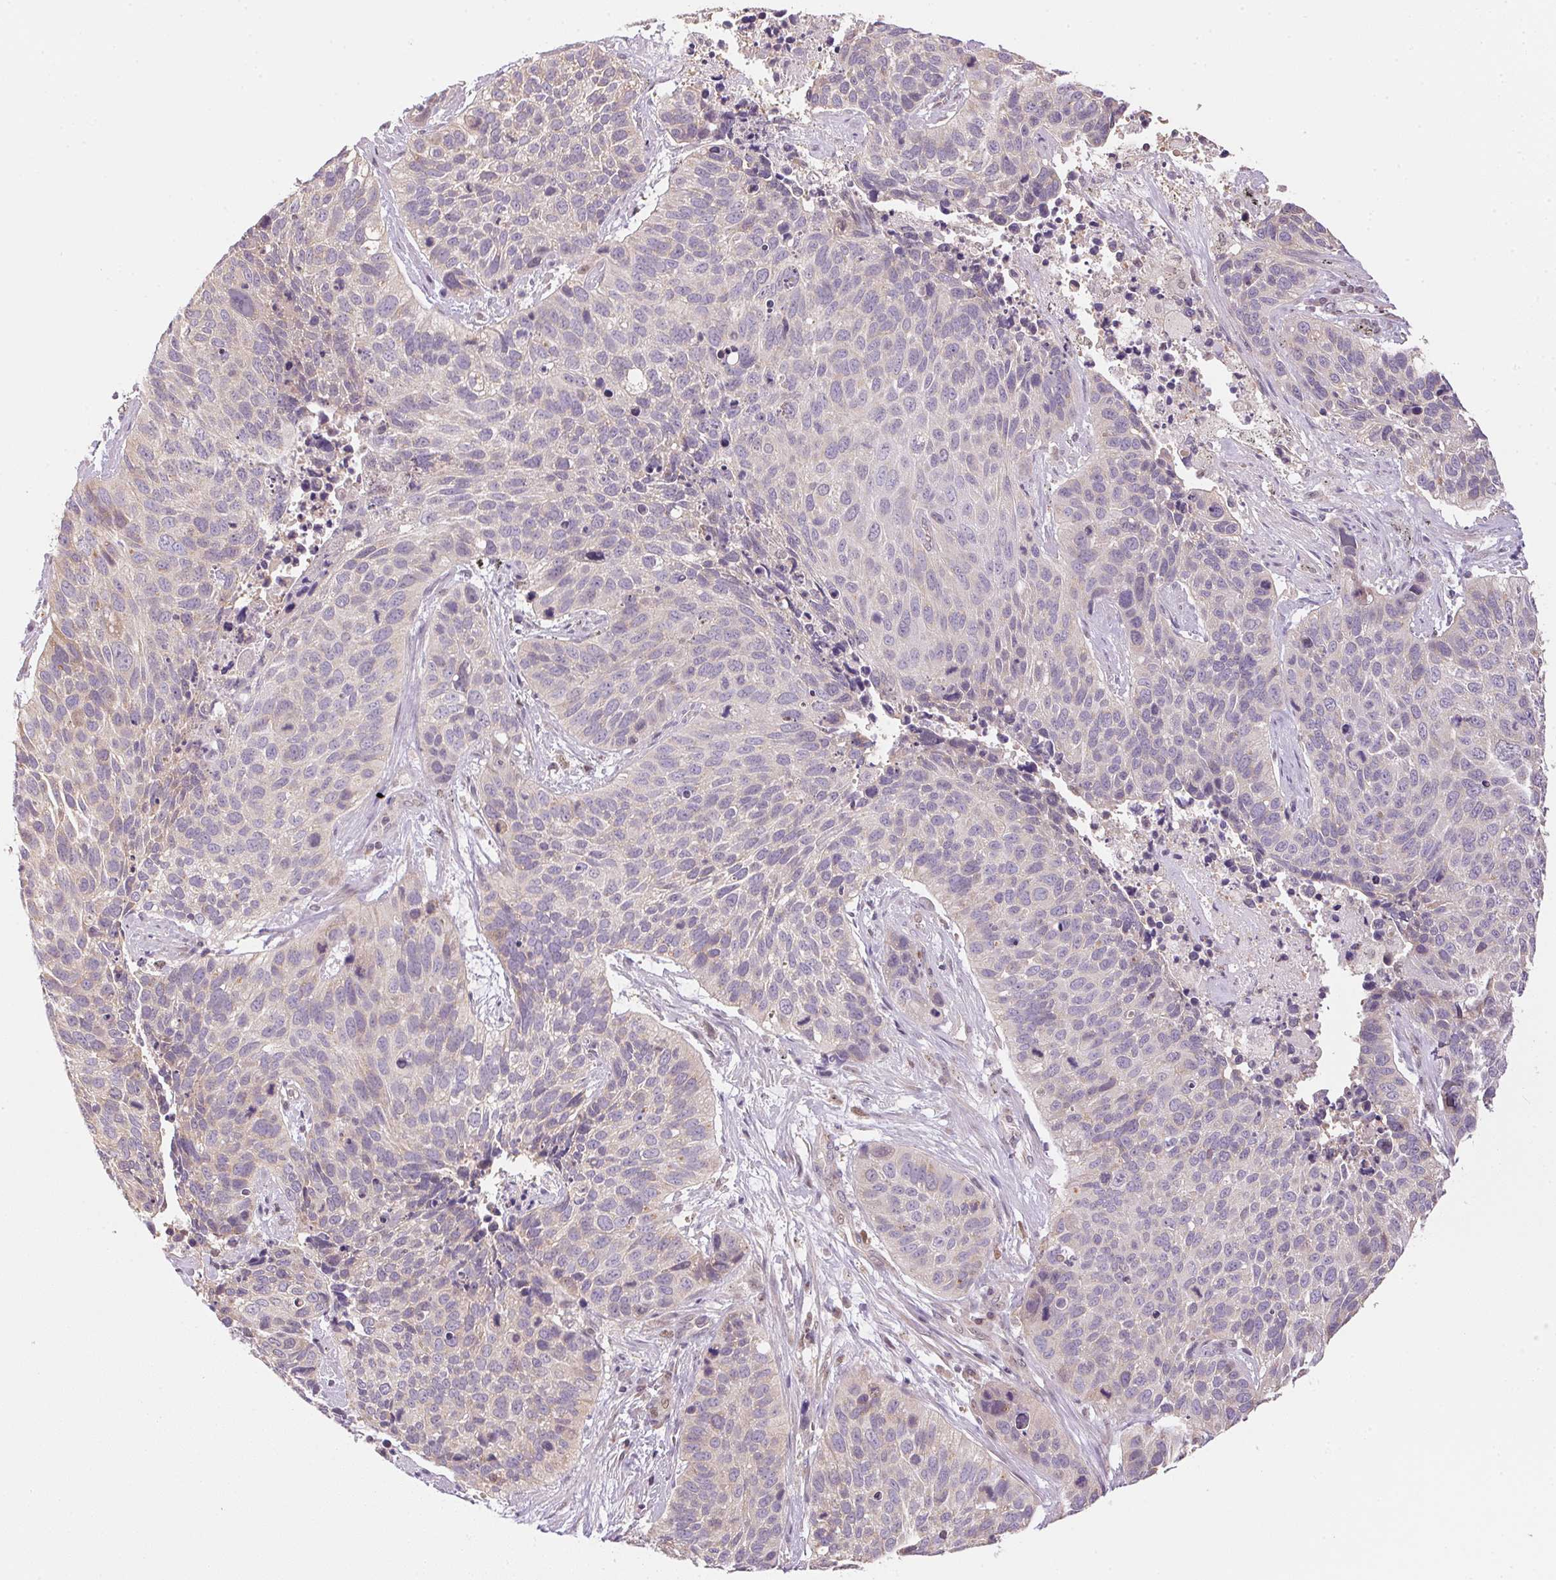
{"staining": {"intensity": "negative", "quantity": "none", "location": "none"}, "tissue": "lung cancer", "cell_type": "Tumor cells", "image_type": "cancer", "snomed": [{"axis": "morphology", "description": "Squamous cell carcinoma, NOS"}, {"axis": "topography", "description": "Lung"}], "caption": "IHC image of human lung cancer stained for a protein (brown), which displays no positivity in tumor cells.", "gene": "SC5D", "patient": {"sex": "male", "age": 62}}